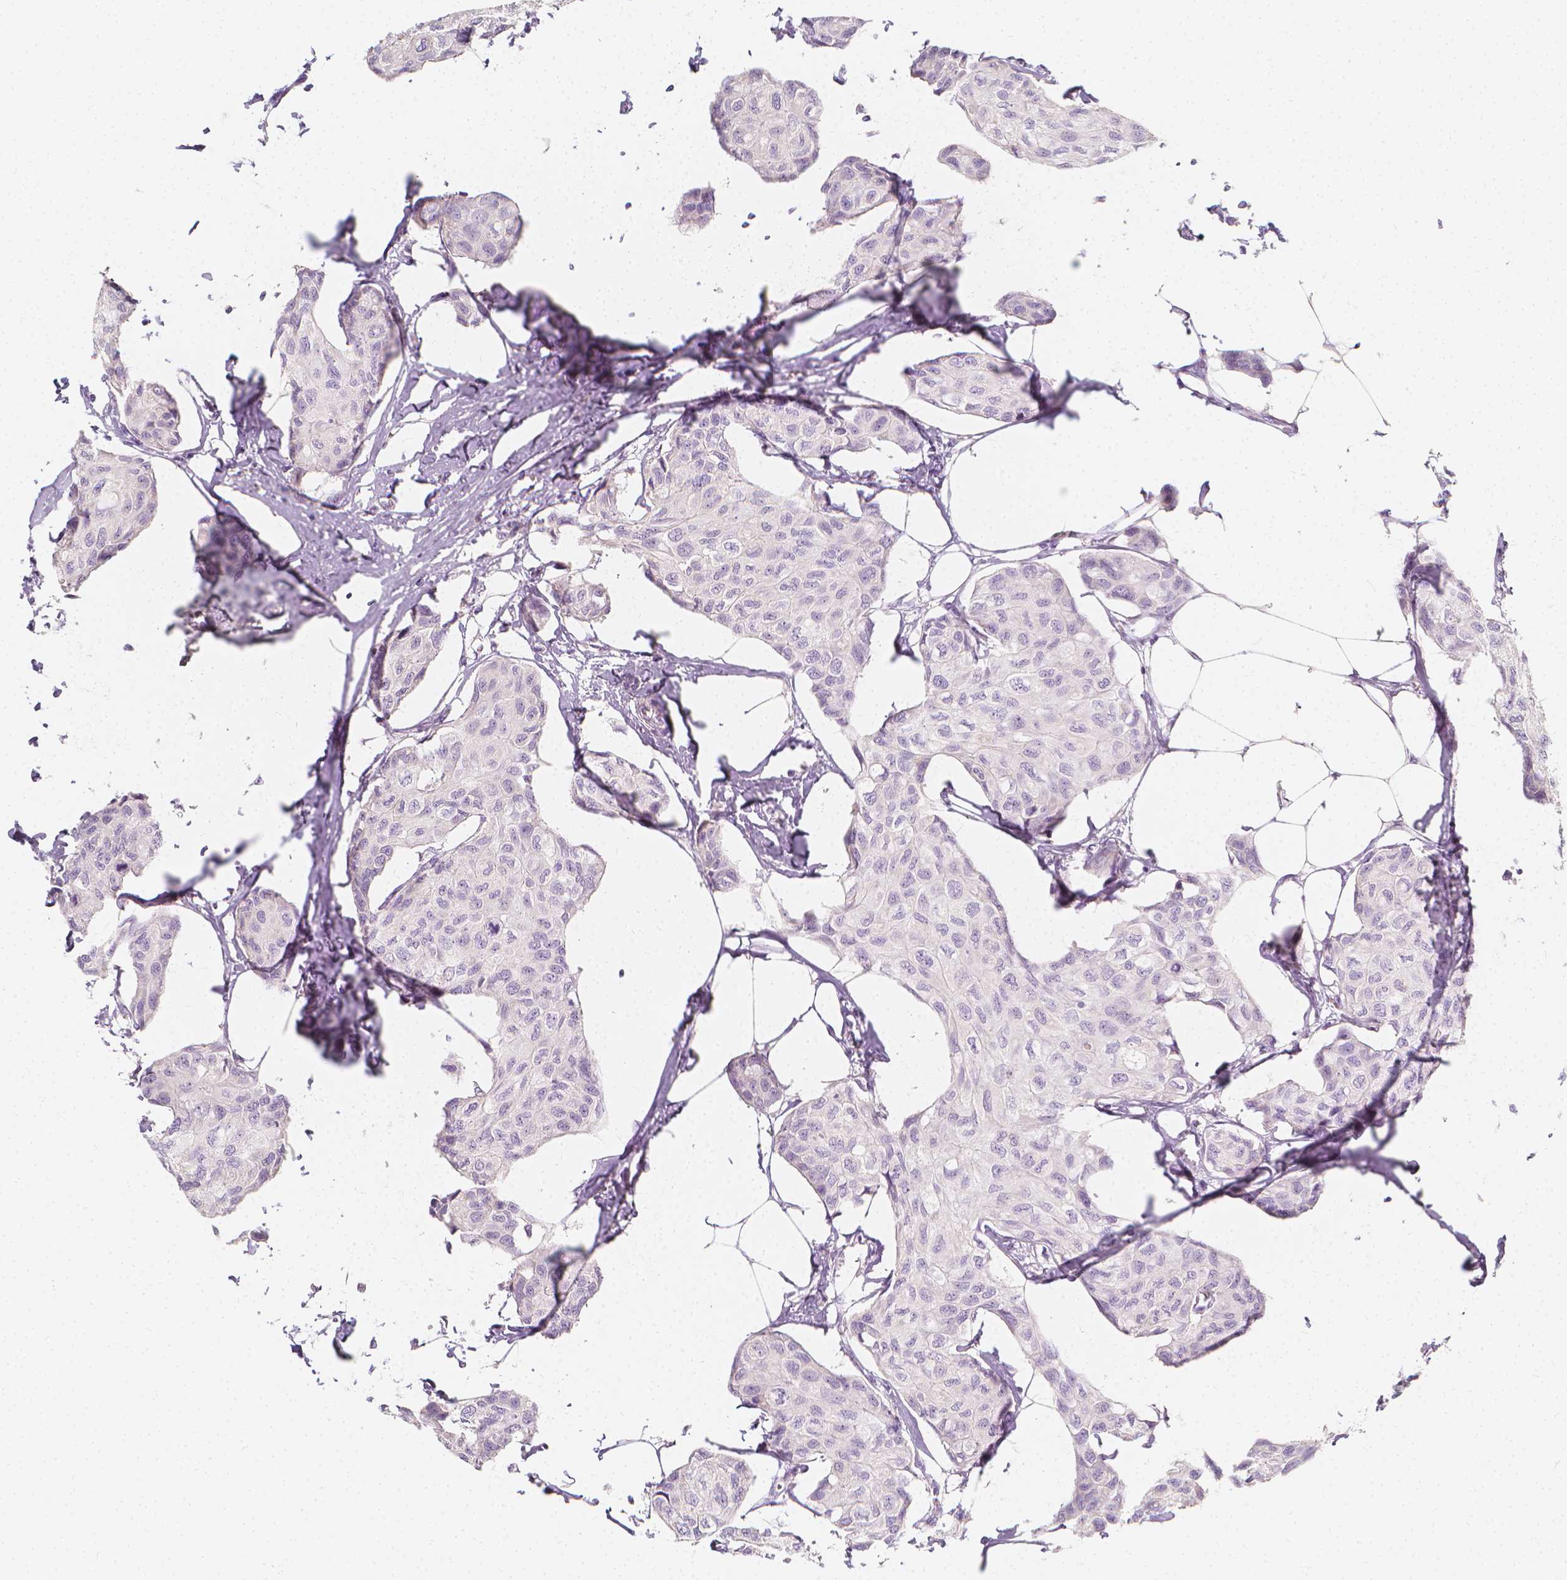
{"staining": {"intensity": "negative", "quantity": "none", "location": "none"}, "tissue": "breast cancer", "cell_type": "Tumor cells", "image_type": "cancer", "snomed": [{"axis": "morphology", "description": "Duct carcinoma"}, {"axis": "topography", "description": "Breast"}], "caption": "This is an IHC image of invasive ductal carcinoma (breast). There is no expression in tumor cells.", "gene": "RBFOX1", "patient": {"sex": "female", "age": 80}}